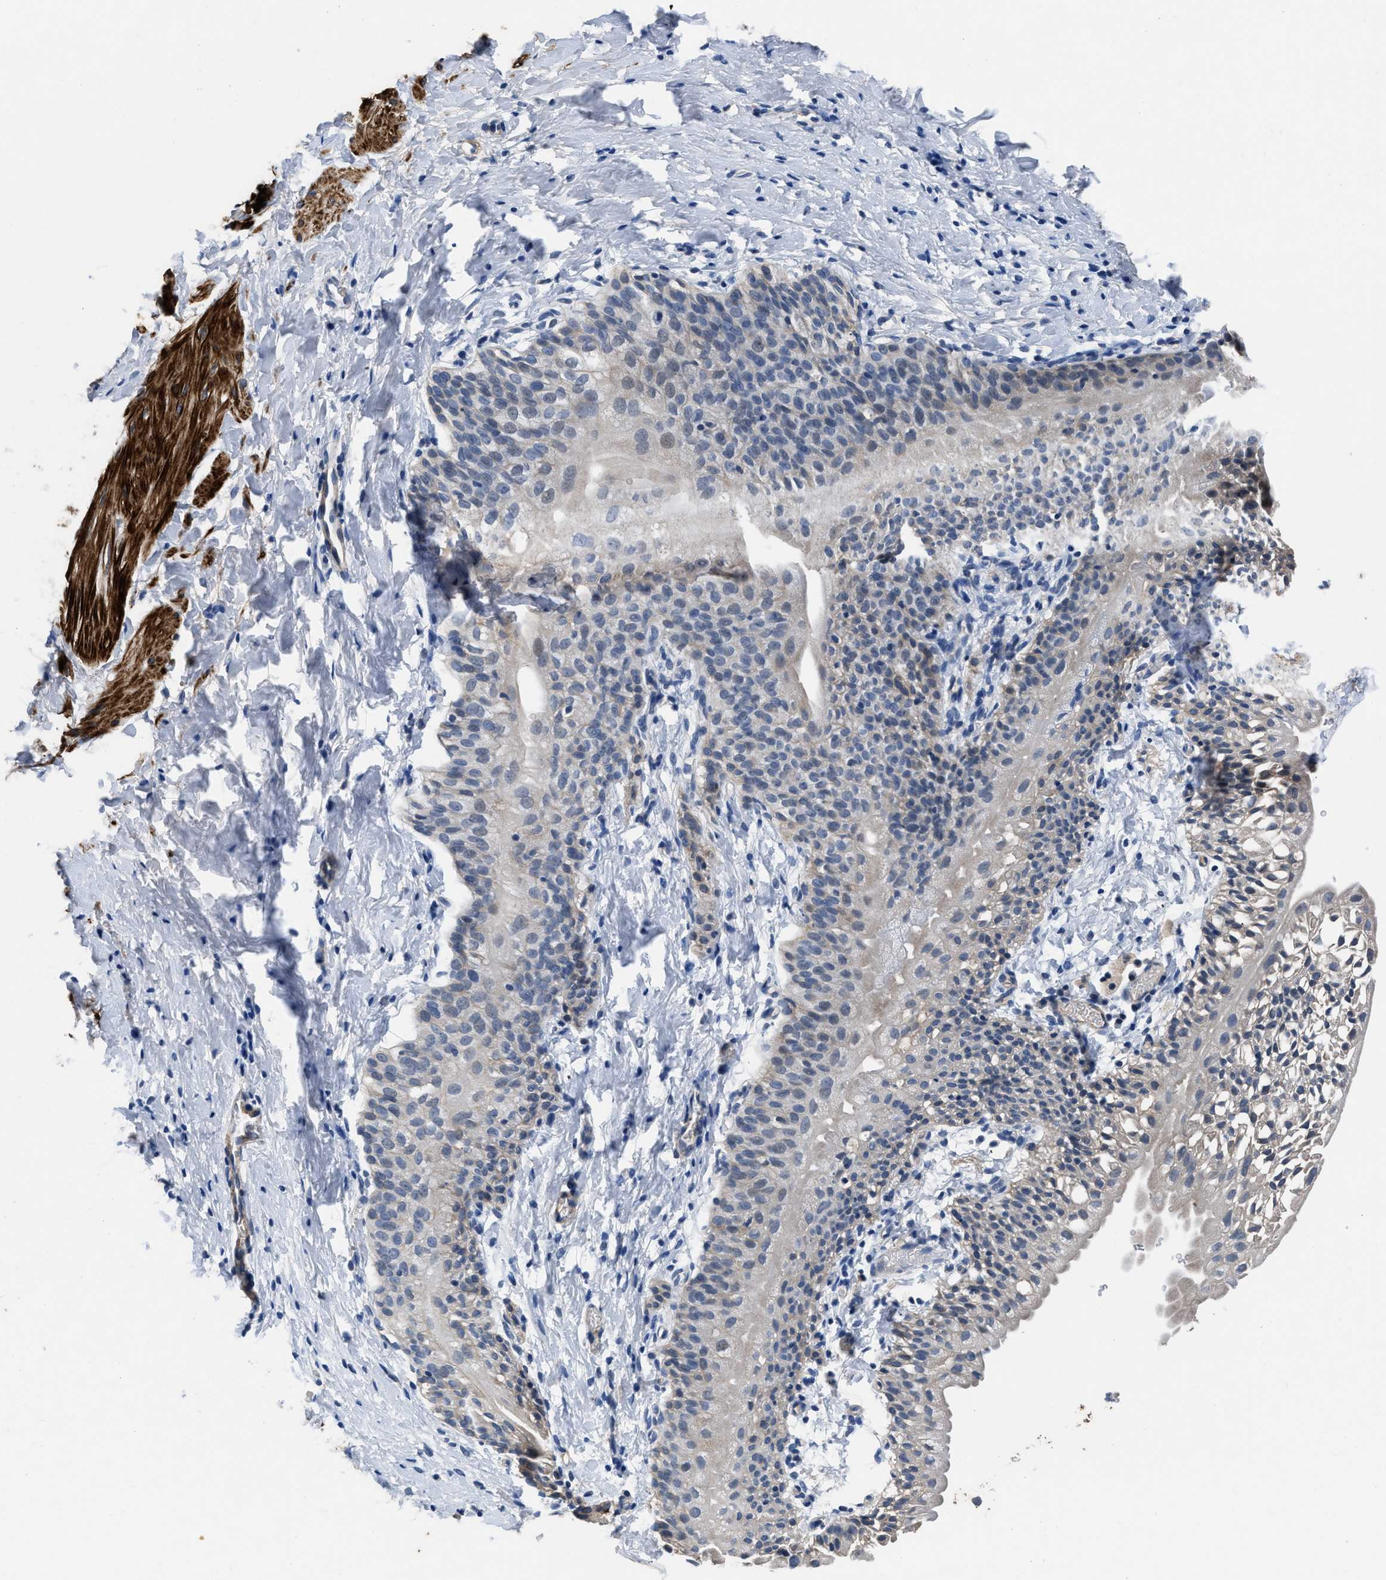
{"staining": {"intensity": "strong", "quantity": ">75%", "location": "cytoplasmic/membranous"}, "tissue": "smooth muscle", "cell_type": "Smooth muscle cells", "image_type": "normal", "snomed": [{"axis": "morphology", "description": "Normal tissue, NOS"}, {"axis": "topography", "description": "Smooth muscle"}], "caption": "Brown immunohistochemical staining in unremarkable smooth muscle reveals strong cytoplasmic/membranous staining in about >75% of smooth muscle cells. Immunohistochemistry (ihc) stains the protein of interest in brown and the nuclei are stained blue.", "gene": "LANCL2", "patient": {"sex": "male", "age": 16}}